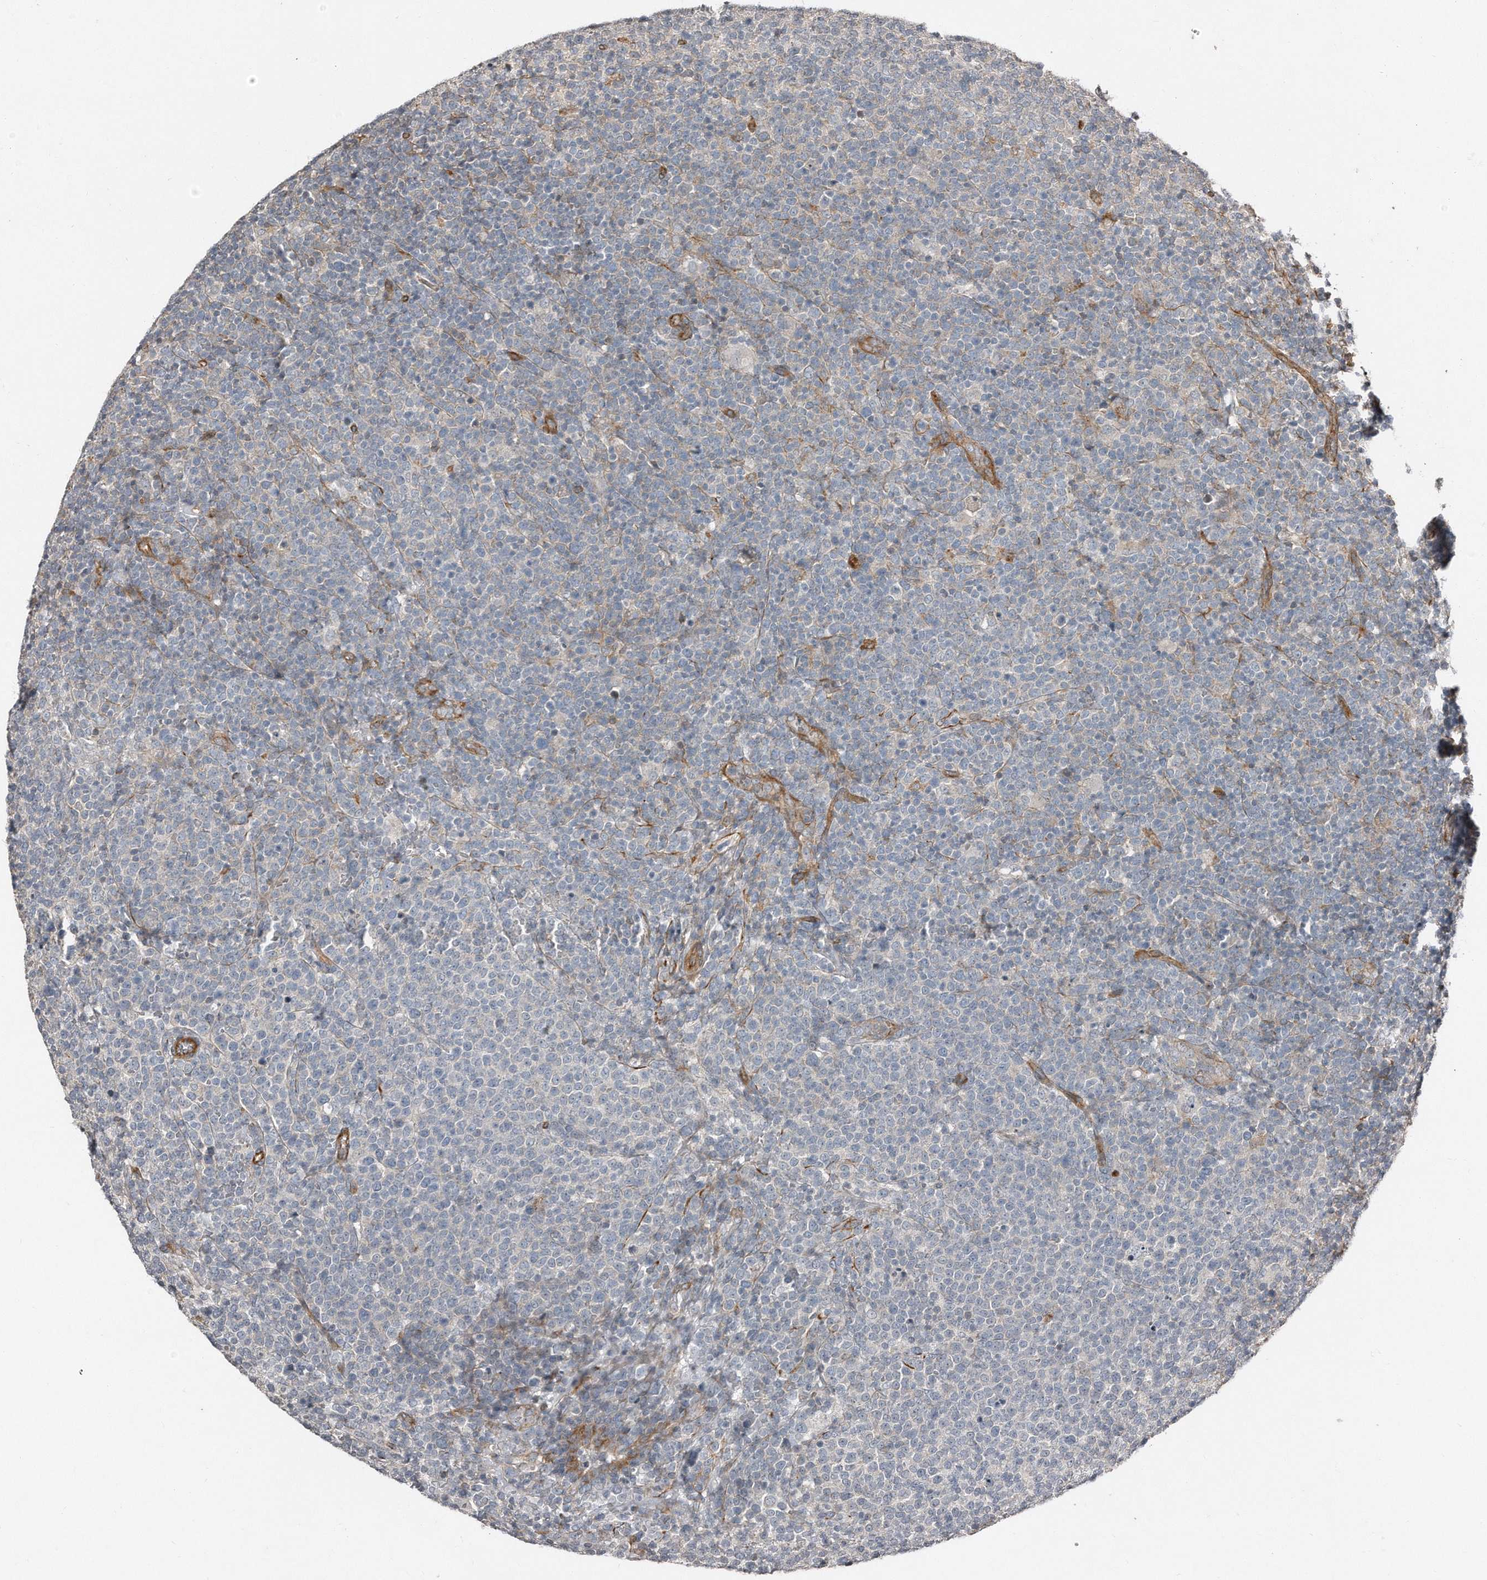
{"staining": {"intensity": "negative", "quantity": "none", "location": "none"}, "tissue": "lymphoma", "cell_type": "Tumor cells", "image_type": "cancer", "snomed": [{"axis": "morphology", "description": "Malignant lymphoma, non-Hodgkin's type, High grade"}, {"axis": "topography", "description": "Lymph node"}], "caption": "High power microscopy photomicrograph of an IHC image of lymphoma, revealing no significant expression in tumor cells.", "gene": "SNAP47", "patient": {"sex": "male", "age": 61}}